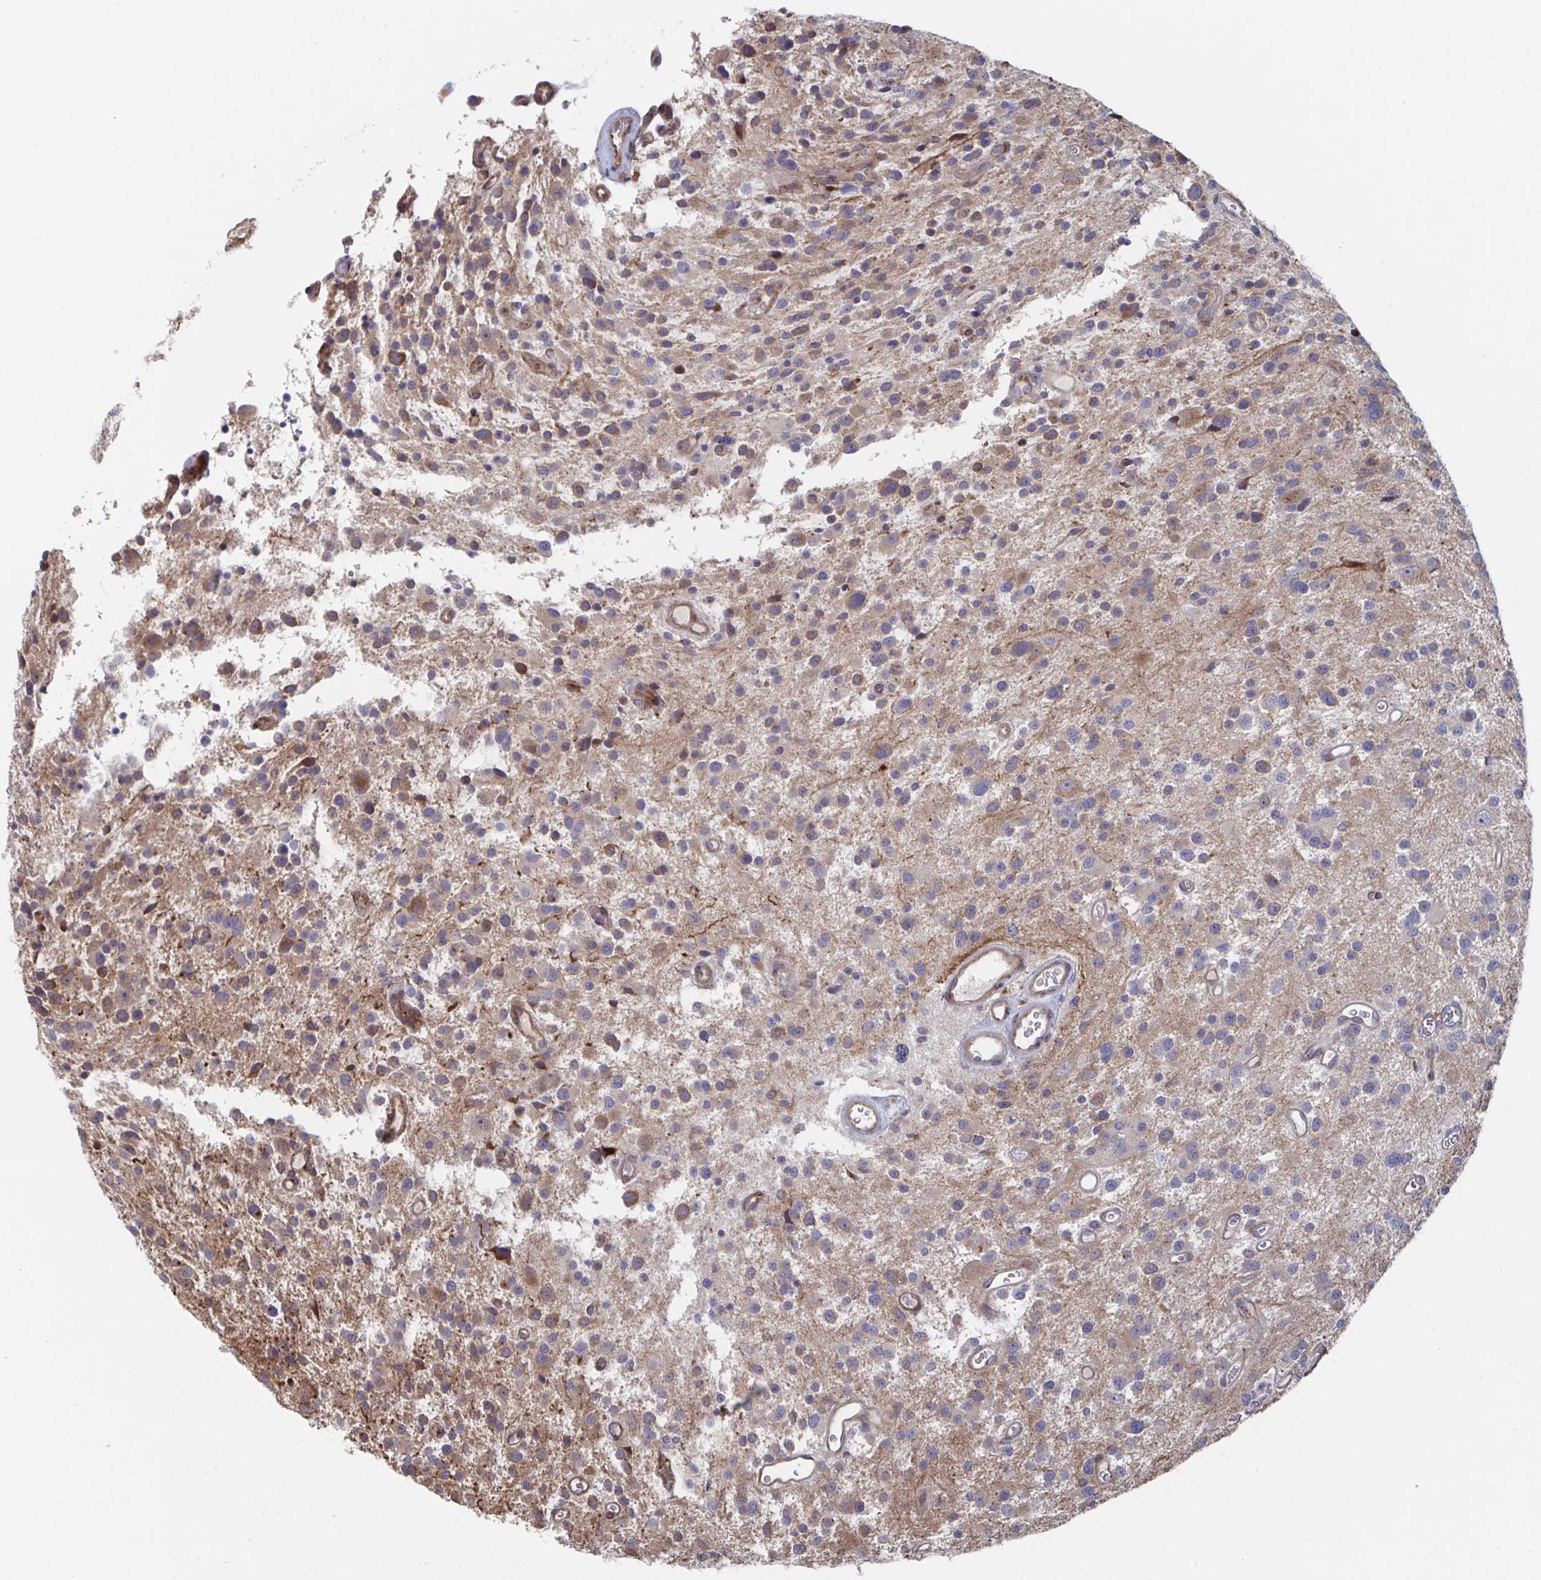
{"staining": {"intensity": "moderate", "quantity": "<25%", "location": "cytoplasmic/membranous"}, "tissue": "glioma", "cell_type": "Tumor cells", "image_type": "cancer", "snomed": [{"axis": "morphology", "description": "Glioma, malignant, Low grade"}, {"axis": "topography", "description": "Brain"}], "caption": "Immunohistochemistry (IHC) photomicrograph of human malignant glioma (low-grade) stained for a protein (brown), which displays low levels of moderate cytoplasmic/membranous staining in approximately <25% of tumor cells.", "gene": "FJX1", "patient": {"sex": "male", "age": 43}}